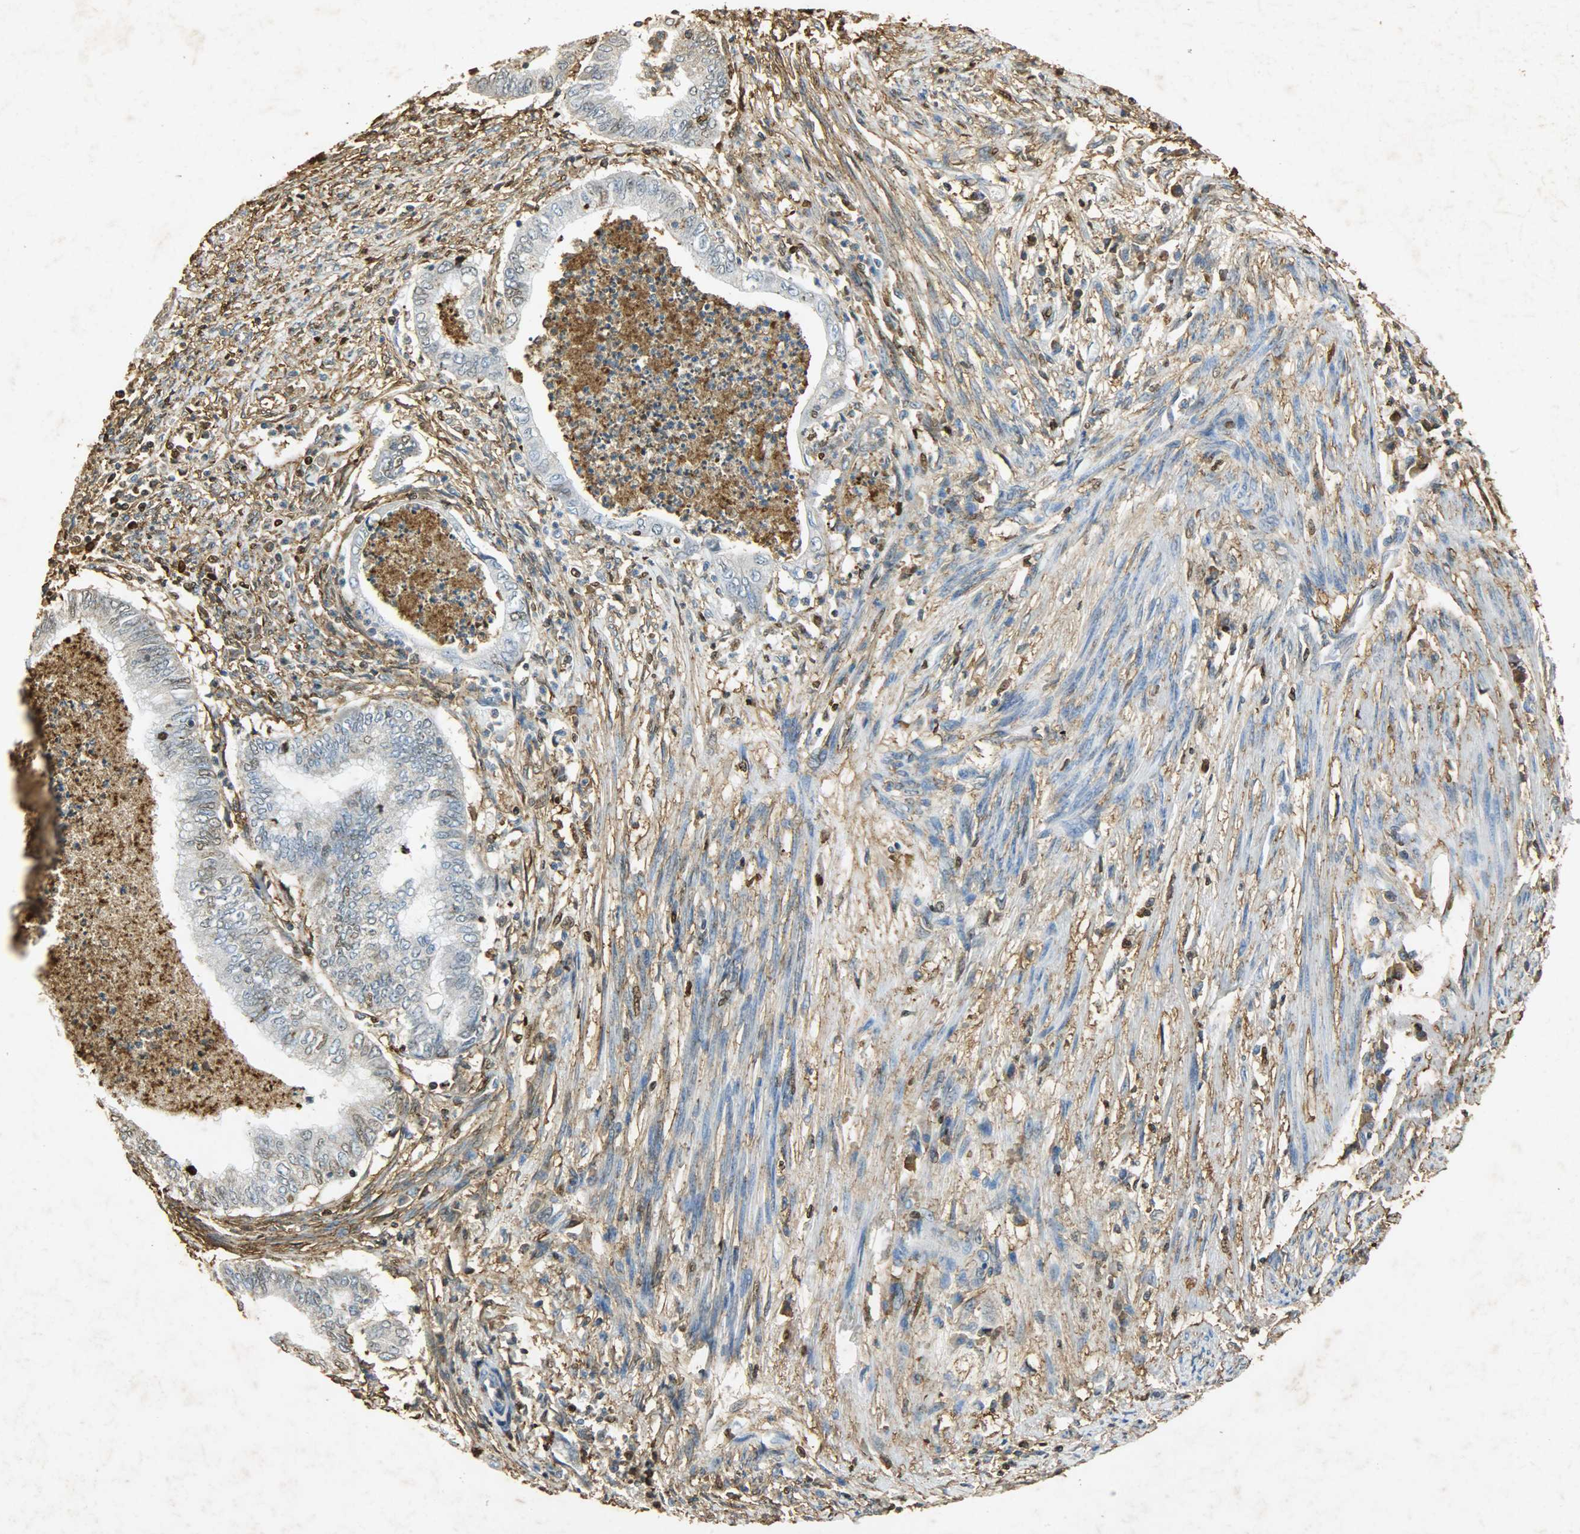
{"staining": {"intensity": "weak", "quantity": "<25%", "location": "nuclear"}, "tissue": "endometrial cancer", "cell_type": "Tumor cells", "image_type": "cancer", "snomed": [{"axis": "morphology", "description": "Adenocarcinoma, NOS"}, {"axis": "topography", "description": "Endometrium"}], "caption": "Adenocarcinoma (endometrial) was stained to show a protein in brown. There is no significant staining in tumor cells.", "gene": "ANXA6", "patient": {"sex": "female", "age": 79}}